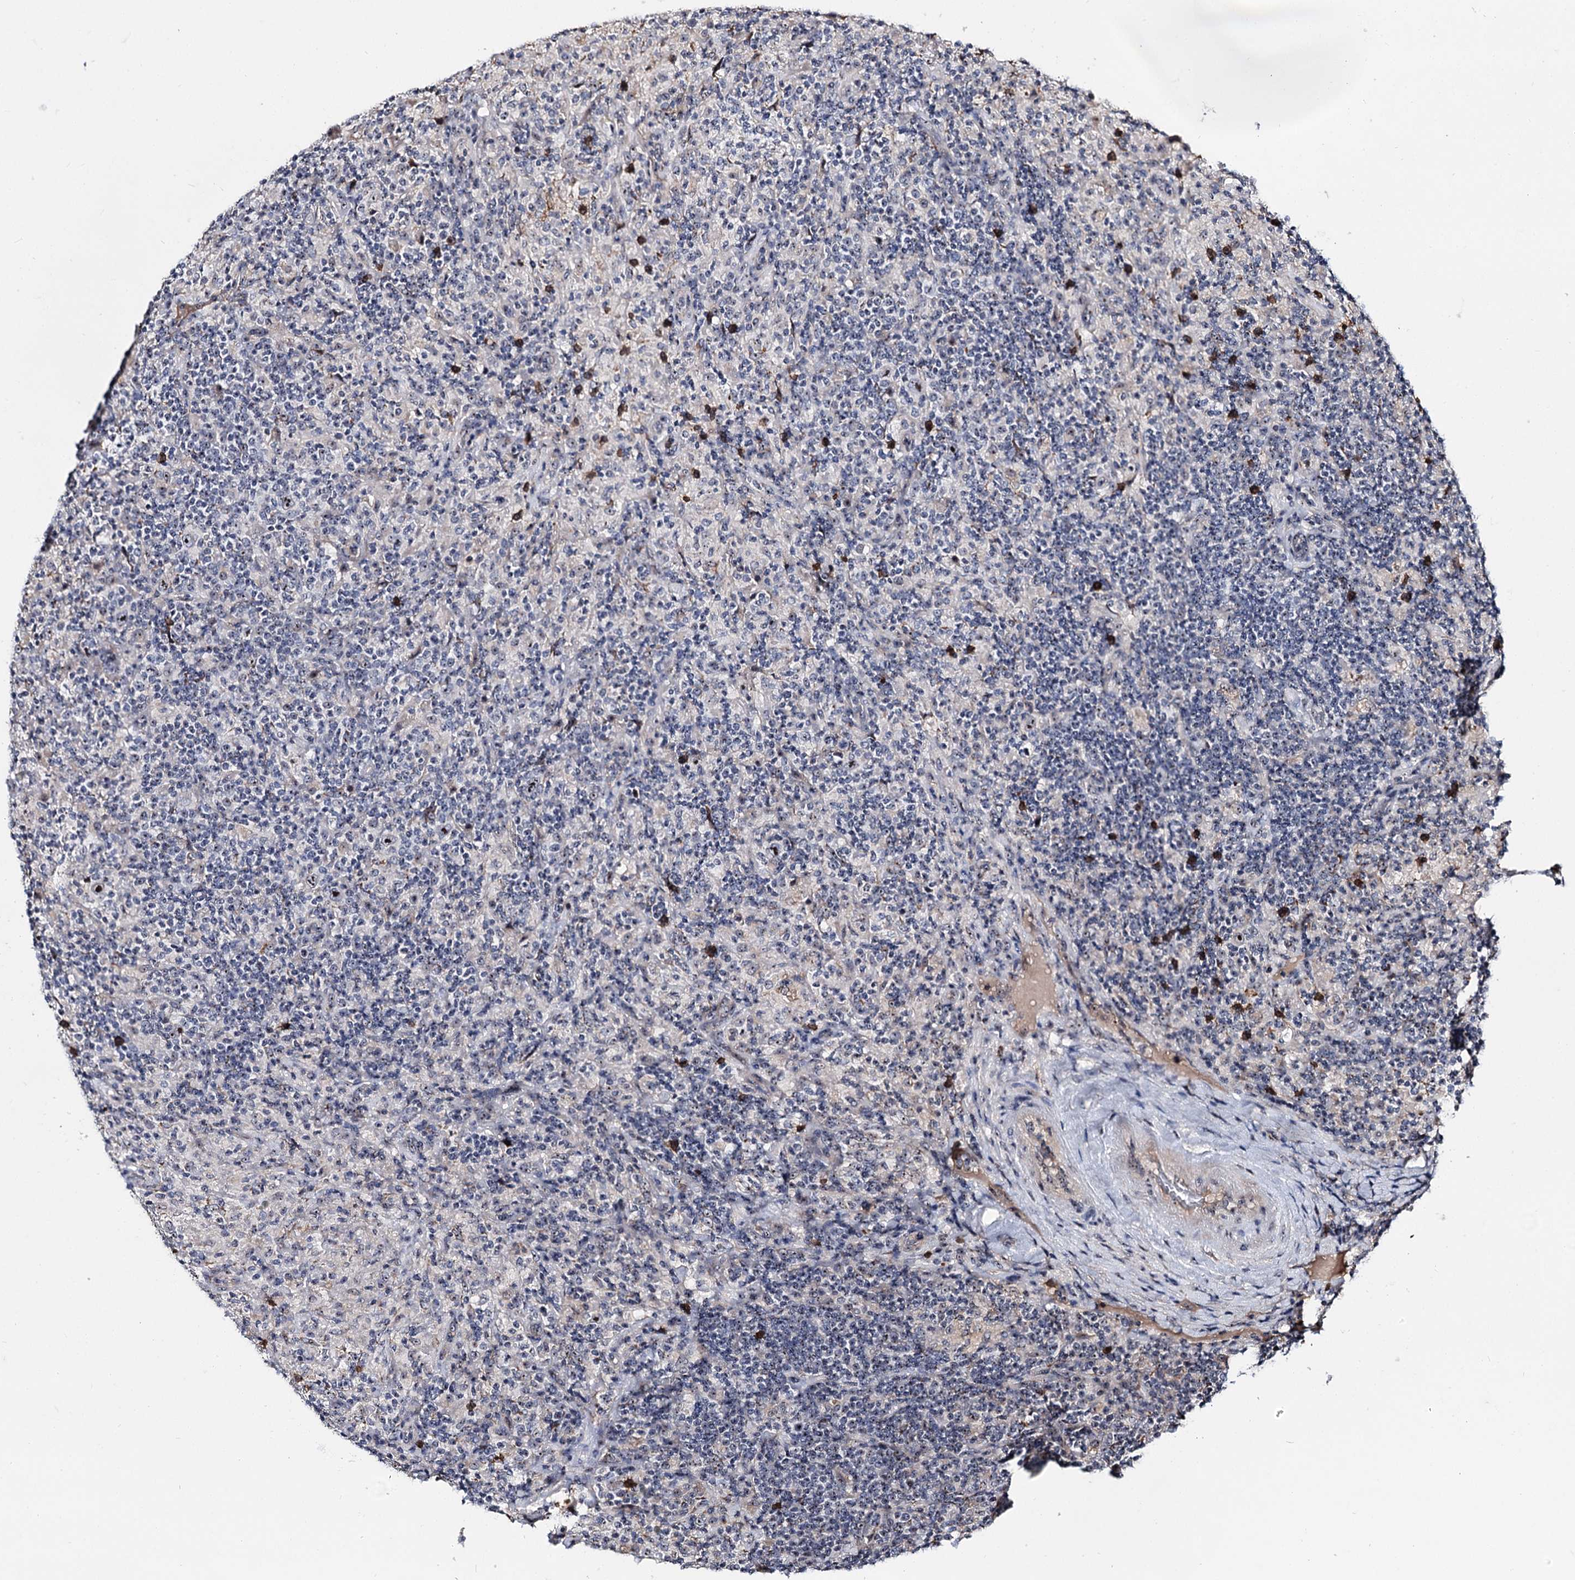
{"staining": {"intensity": "moderate", "quantity": "25%-75%", "location": "nuclear"}, "tissue": "lymphoma", "cell_type": "Tumor cells", "image_type": "cancer", "snomed": [{"axis": "morphology", "description": "Hodgkin's disease, NOS"}, {"axis": "topography", "description": "Lymph node"}], "caption": "A micrograph of human lymphoma stained for a protein exhibits moderate nuclear brown staining in tumor cells.", "gene": "SUPT20H", "patient": {"sex": "male", "age": 70}}